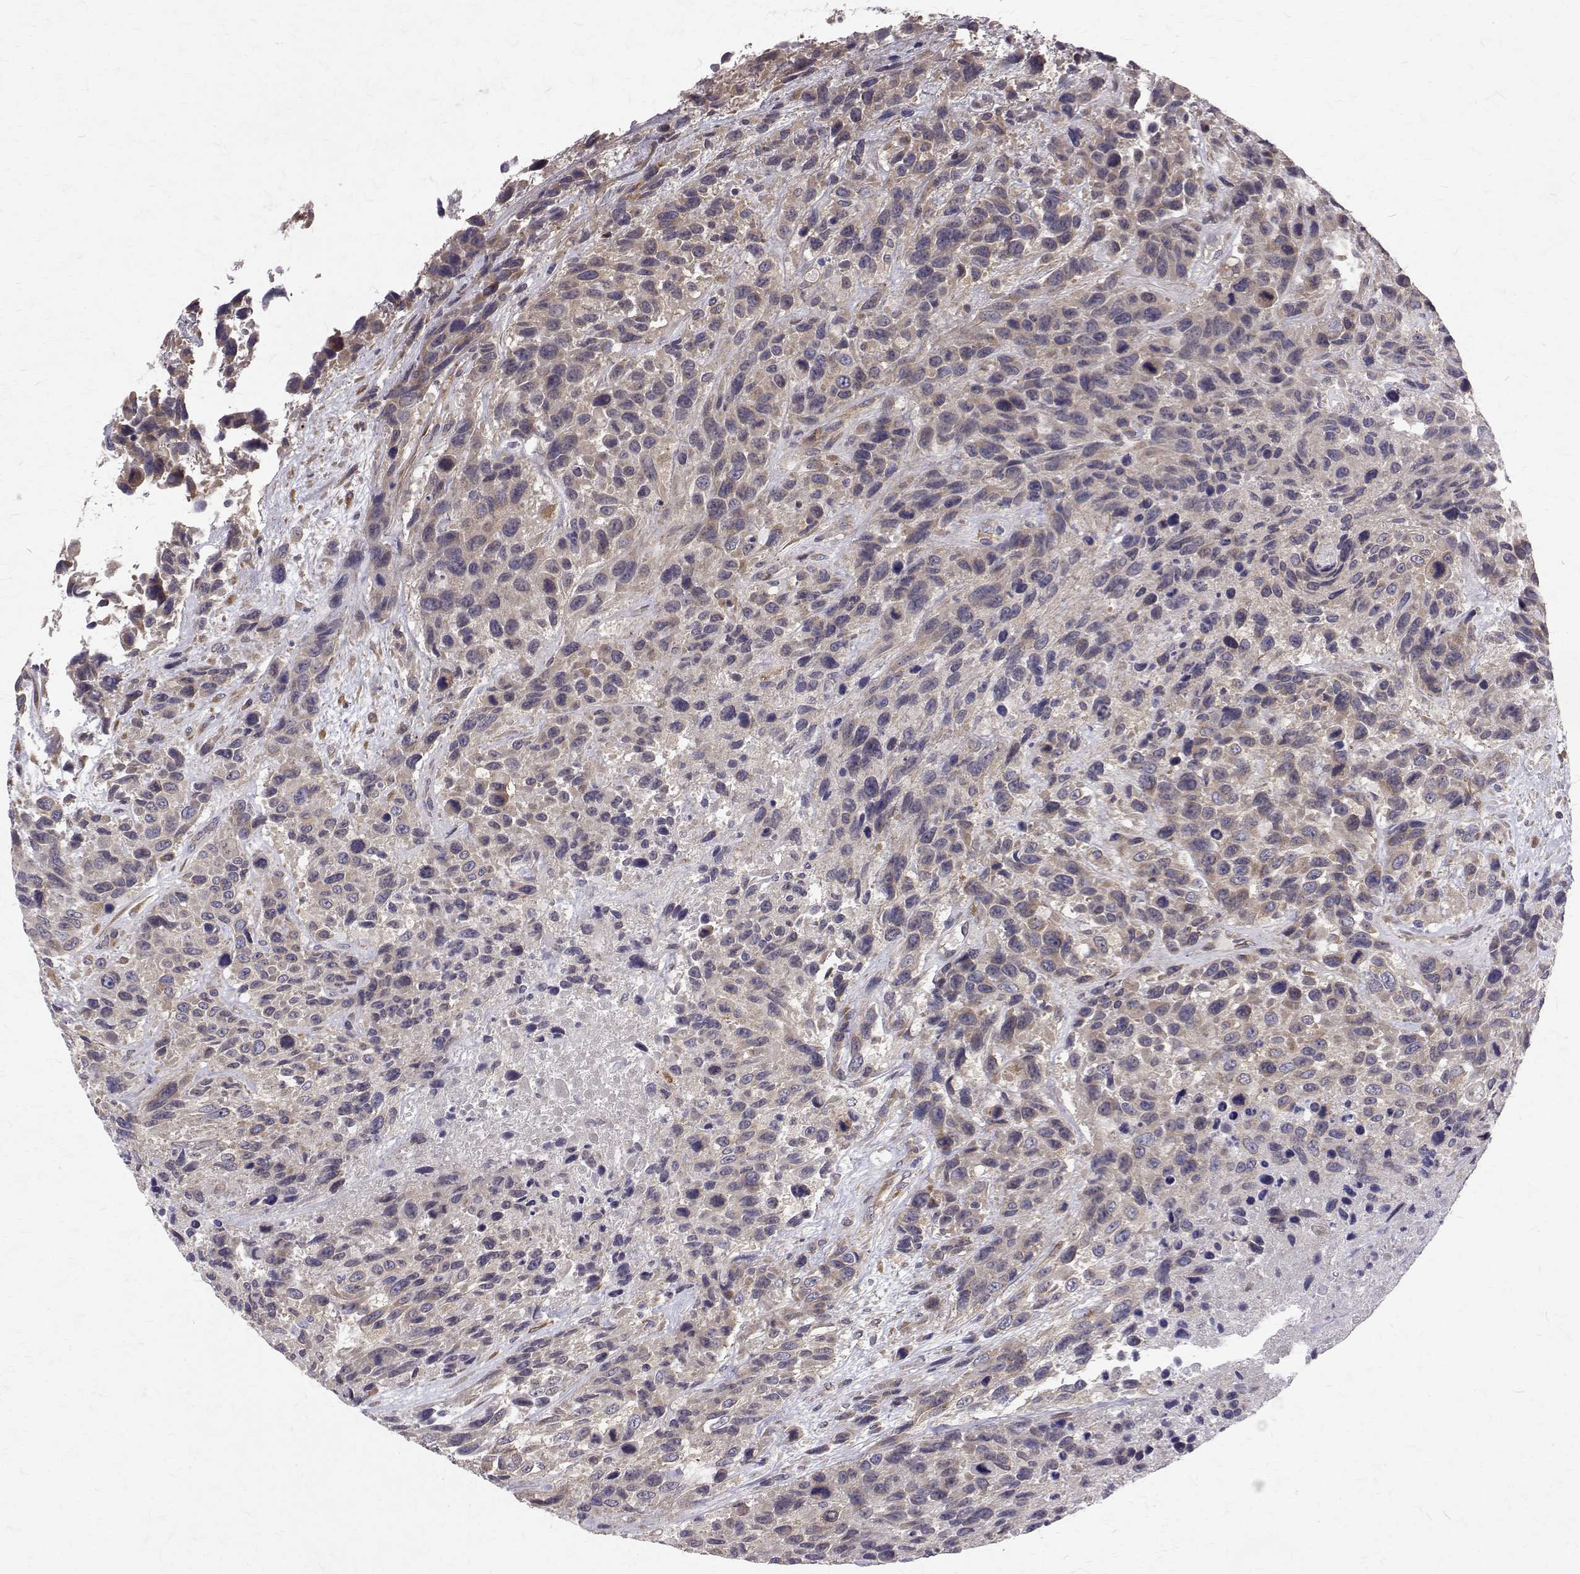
{"staining": {"intensity": "negative", "quantity": "none", "location": "none"}, "tissue": "urothelial cancer", "cell_type": "Tumor cells", "image_type": "cancer", "snomed": [{"axis": "morphology", "description": "Urothelial carcinoma, High grade"}, {"axis": "topography", "description": "Urinary bladder"}], "caption": "Tumor cells are negative for brown protein staining in urothelial cancer. (Brightfield microscopy of DAB (3,3'-diaminobenzidine) IHC at high magnification).", "gene": "ARFGAP1", "patient": {"sex": "female", "age": 70}}